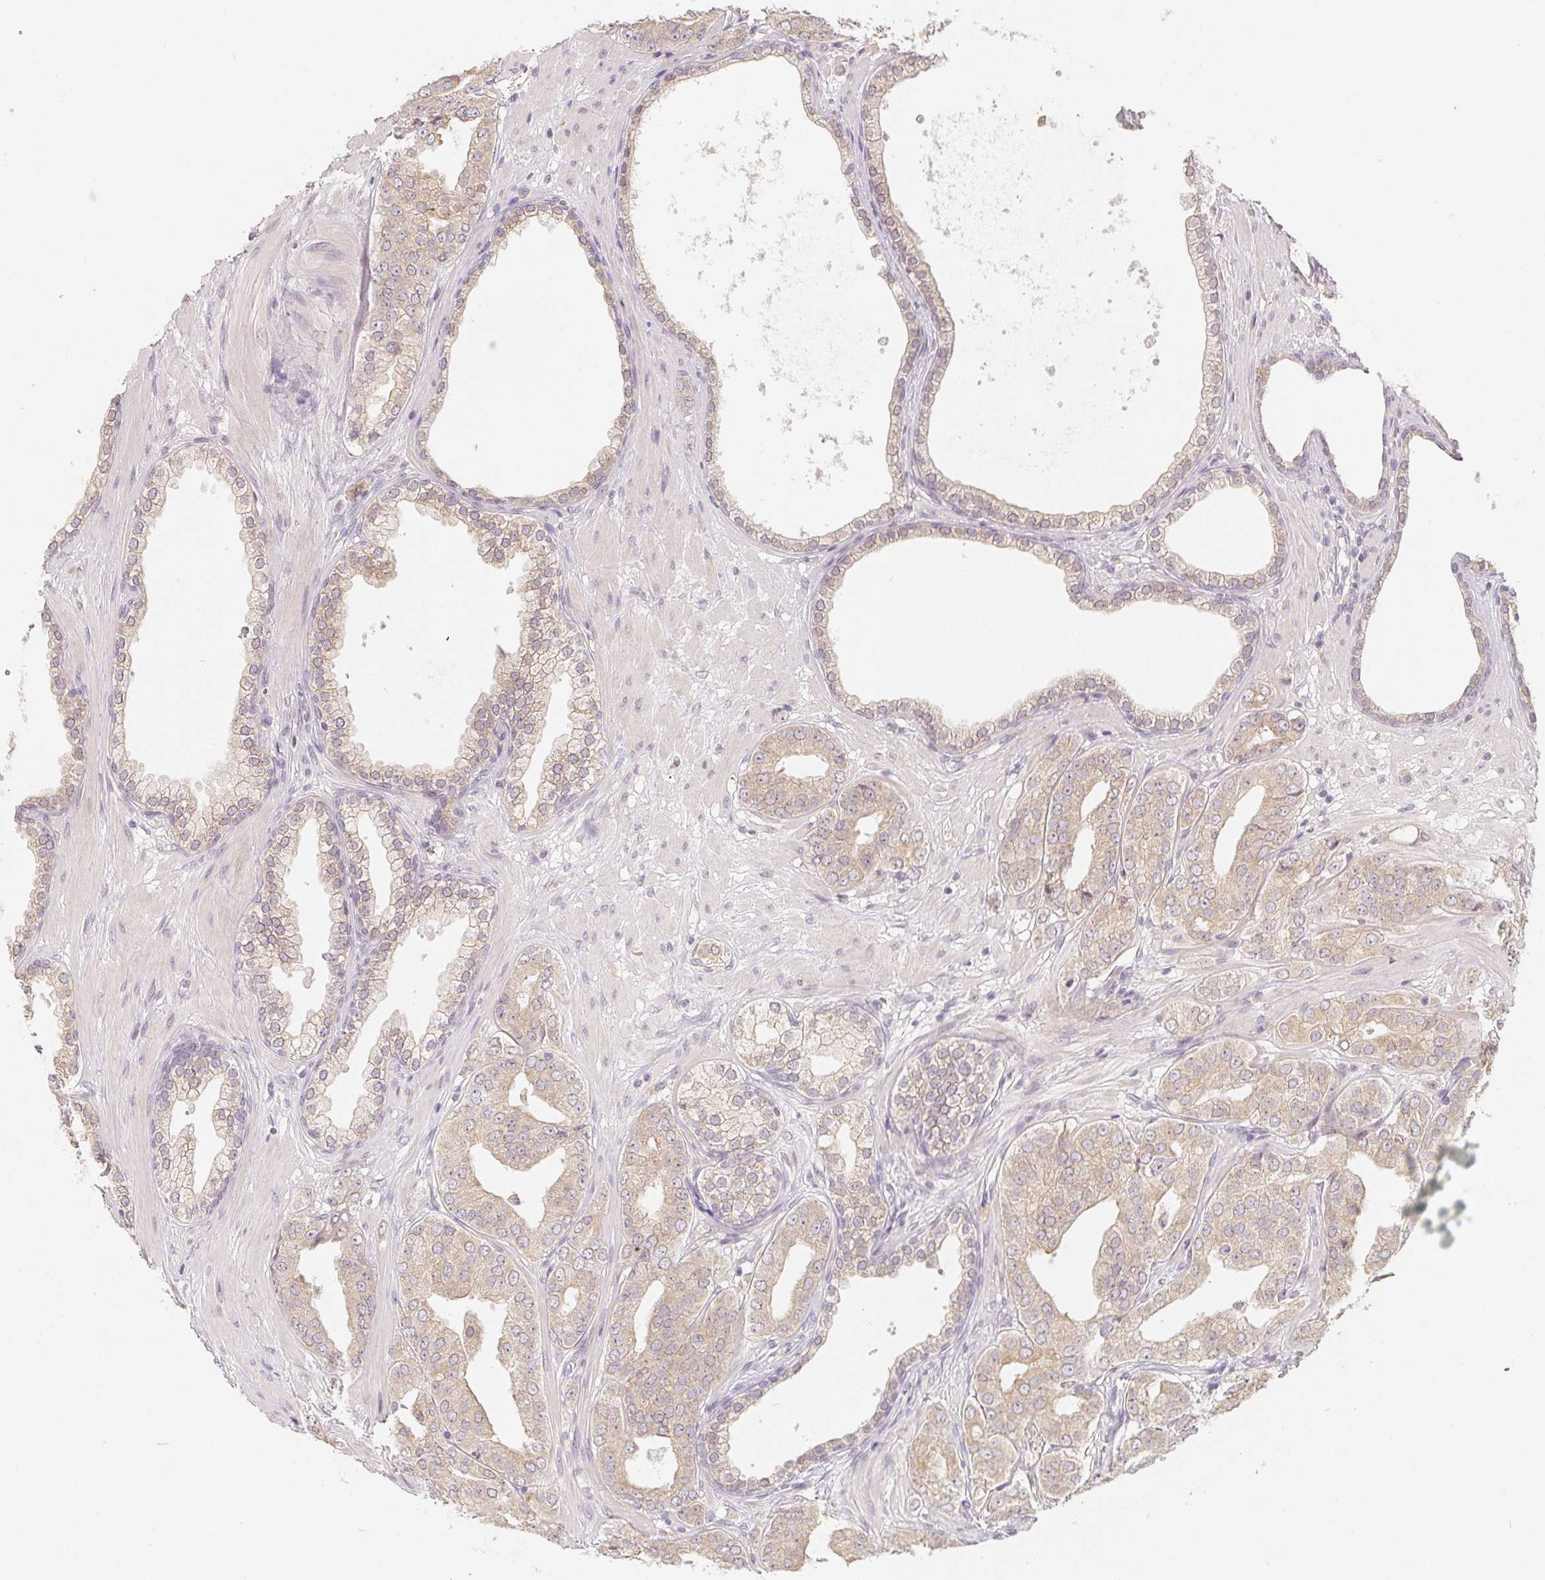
{"staining": {"intensity": "weak", "quantity": ">75%", "location": "cytoplasmic/membranous"}, "tissue": "prostate cancer", "cell_type": "Tumor cells", "image_type": "cancer", "snomed": [{"axis": "morphology", "description": "Adenocarcinoma, Low grade"}, {"axis": "topography", "description": "Prostate"}], "caption": "Protein expression analysis of prostate cancer (low-grade adenocarcinoma) exhibits weak cytoplasmic/membranous staining in about >75% of tumor cells.", "gene": "SOAT1", "patient": {"sex": "male", "age": 60}}